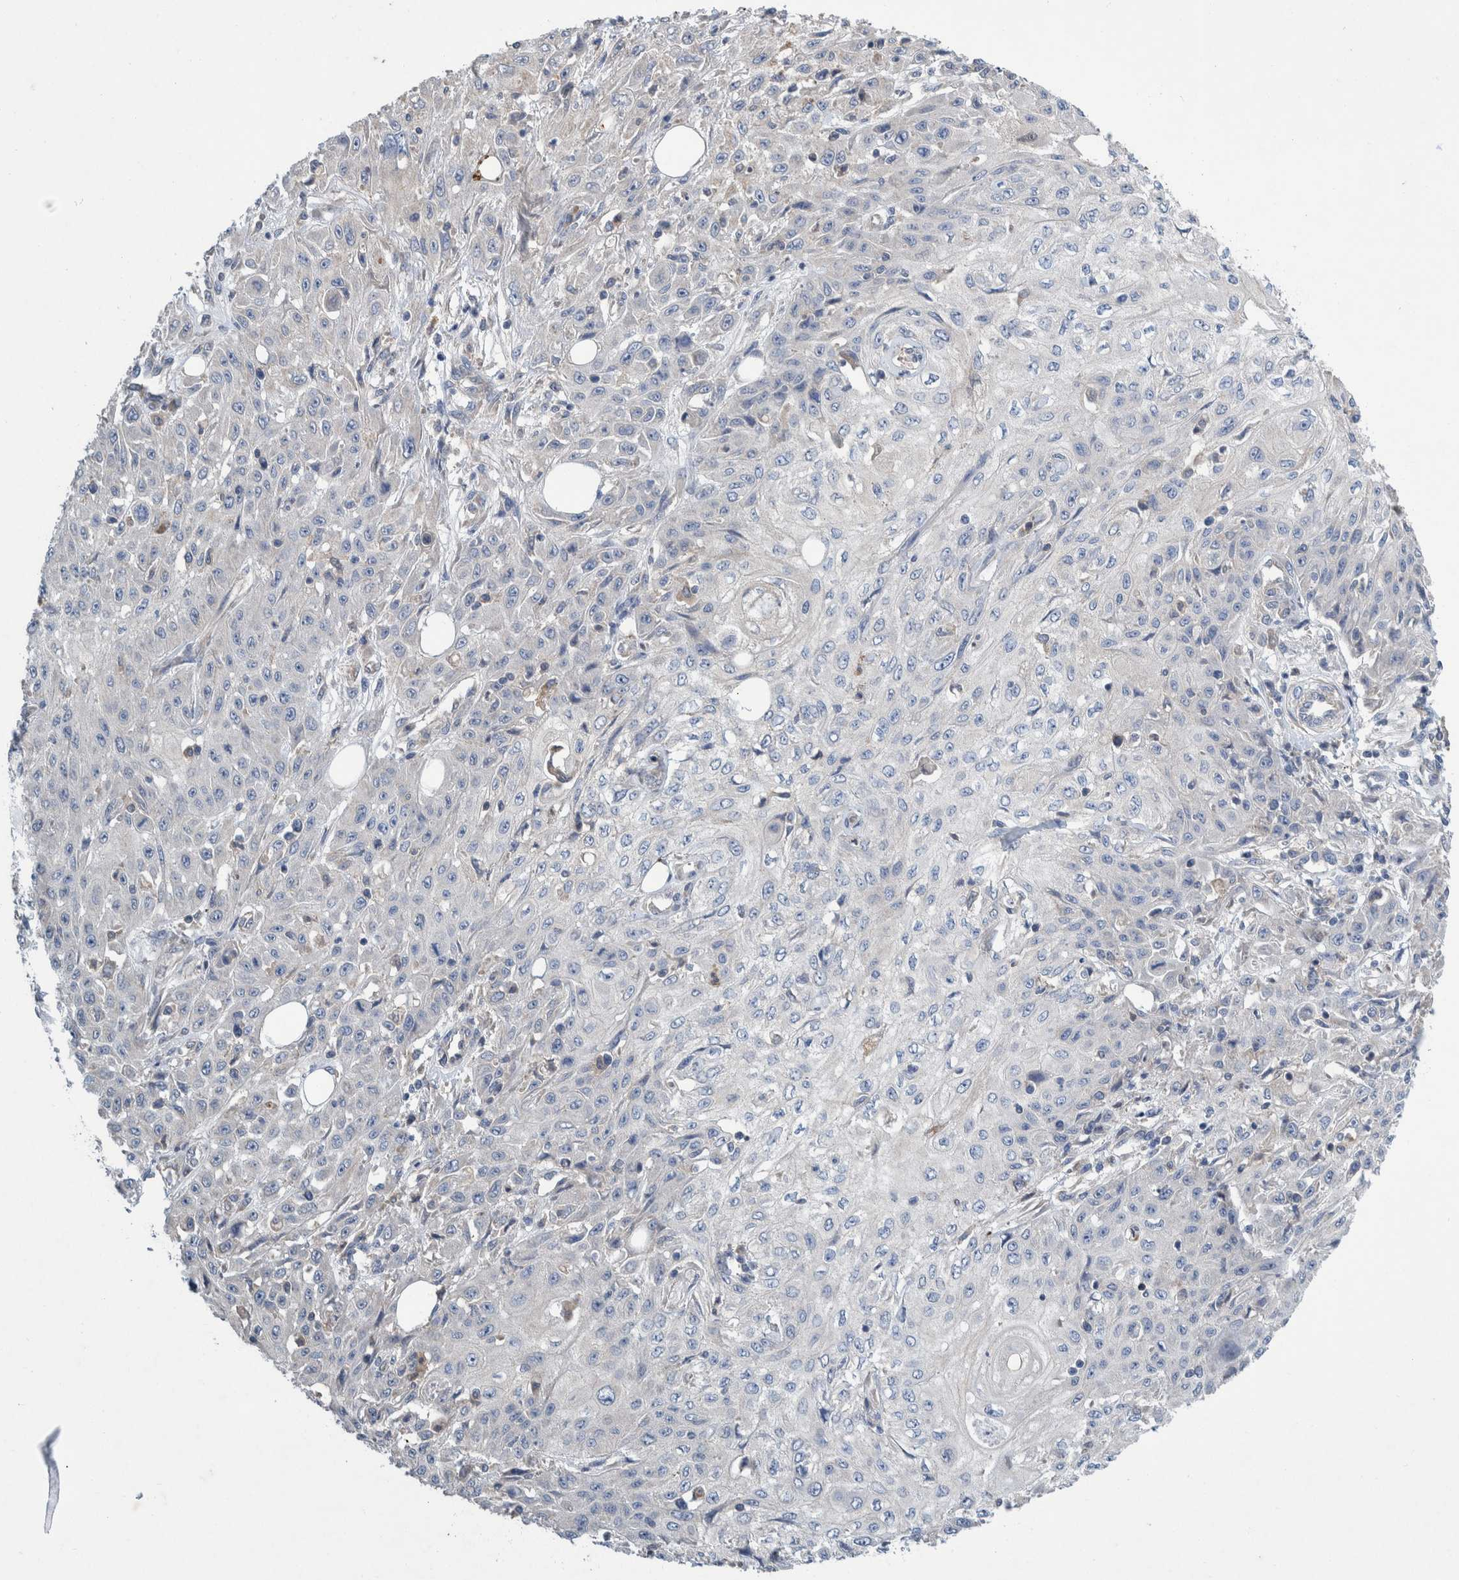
{"staining": {"intensity": "negative", "quantity": "none", "location": "none"}, "tissue": "skin cancer", "cell_type": "Tumor cells", "image_type": "cancer", "snomed": [{"axis": "morphology", "description": "Squamous cell carcinoma, NOS"}, {"axis": "morphology", "description": "Squamous cell carcinoma, metastatic, NOS"}, {"axis": "topography", "description": "Skin"}, {"axis": "topography", "description": "Lymph node"}], "caption": "Tumor cells are negative for brown protein staining in skin squamous cell carcinoma. (DAB IHC, high magnification).", "gene": "PLPBP", "patient": {"sex": "male", "age": 75}}